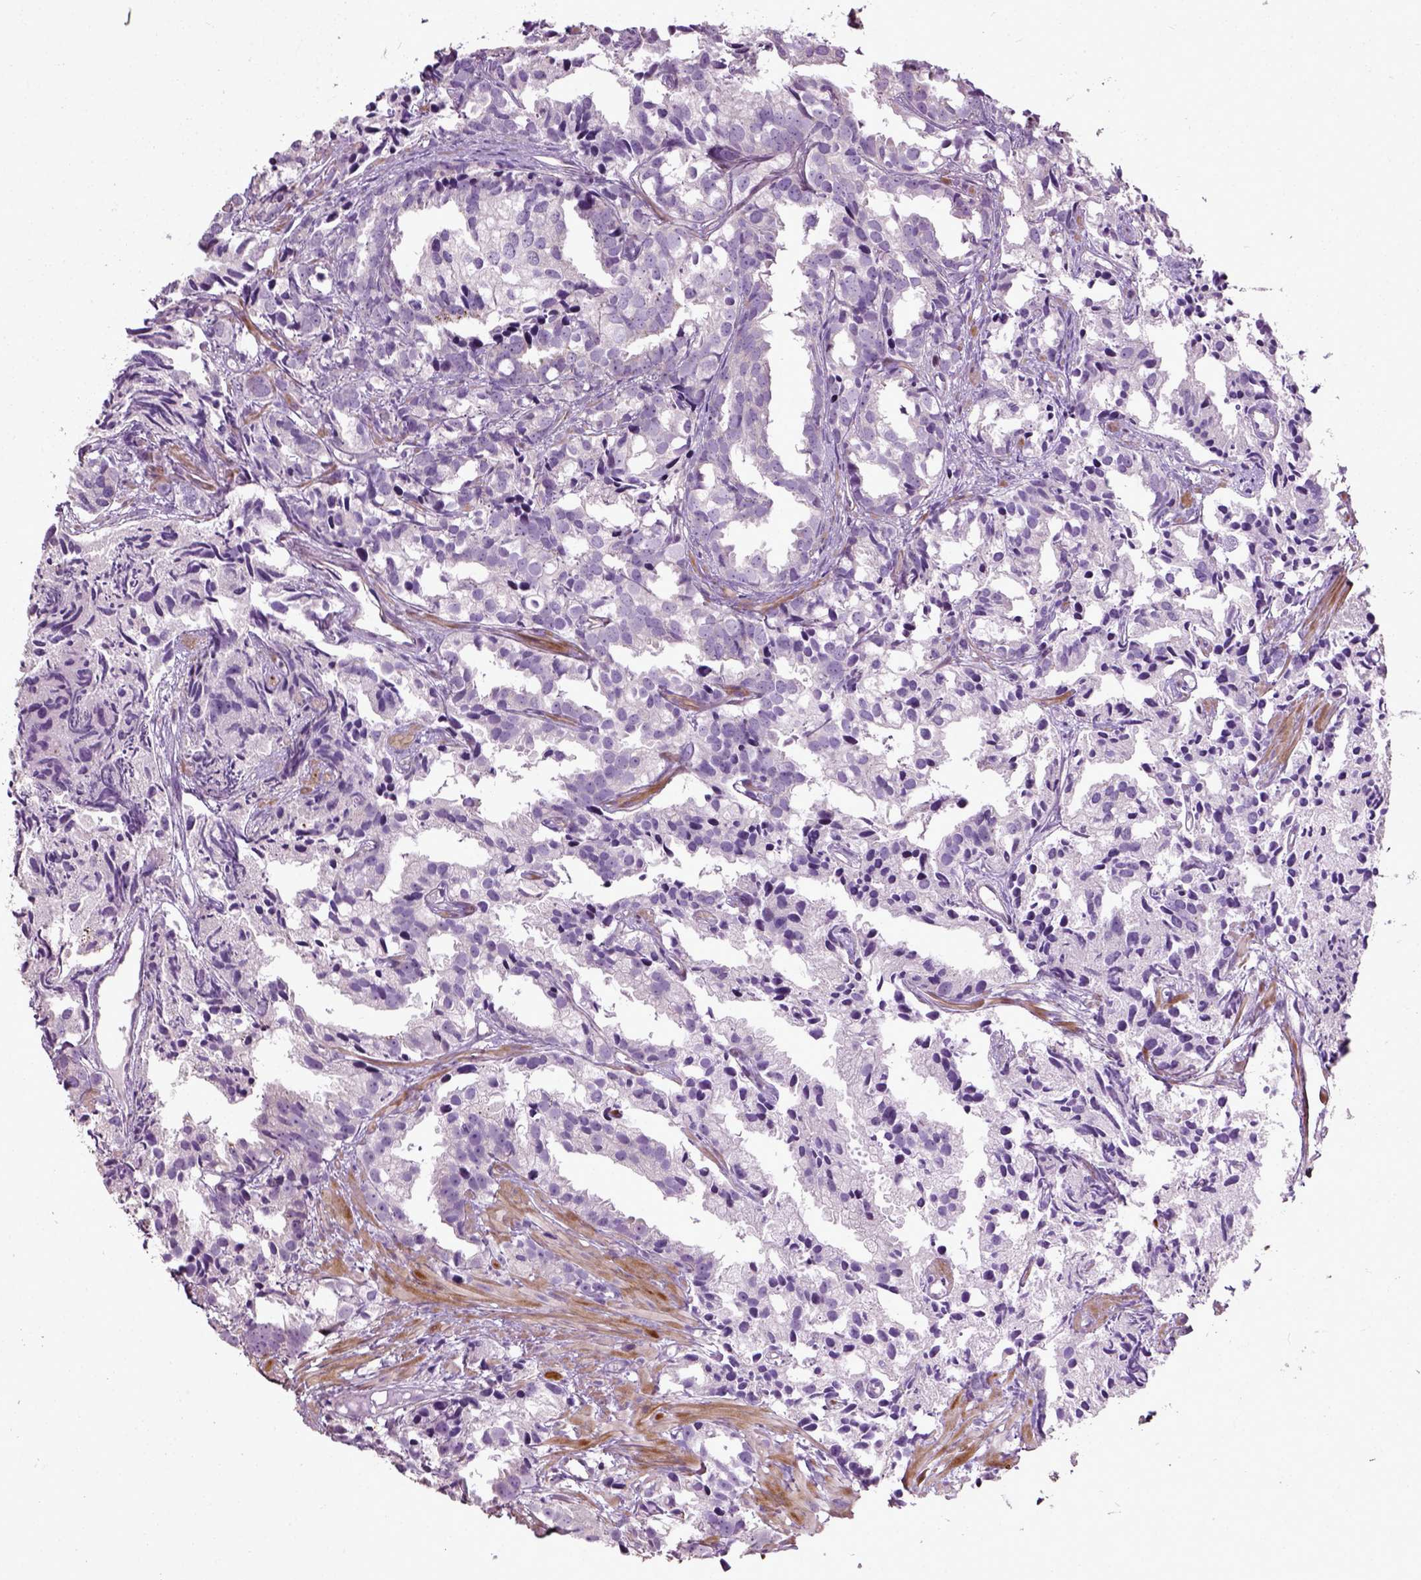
{"staining": {"intensity": "negative", "quantity": "none", "location": "none"}, "tissue": "prostate cancer", "cell_type": "Tumor cells", "image_type": "cancer", "snomed": [{"axis": "morphology", "description": "Adenocarcinoma, High grade"}, {"axis": "topography", "description": "Prostate"}], "caption": "Protein analysis of high-grade adenocarcinoma (prostate) displays no significant expression in tumor cells.", "gene": "PKP3", "patient": {"sex": "male", "age": 79}}